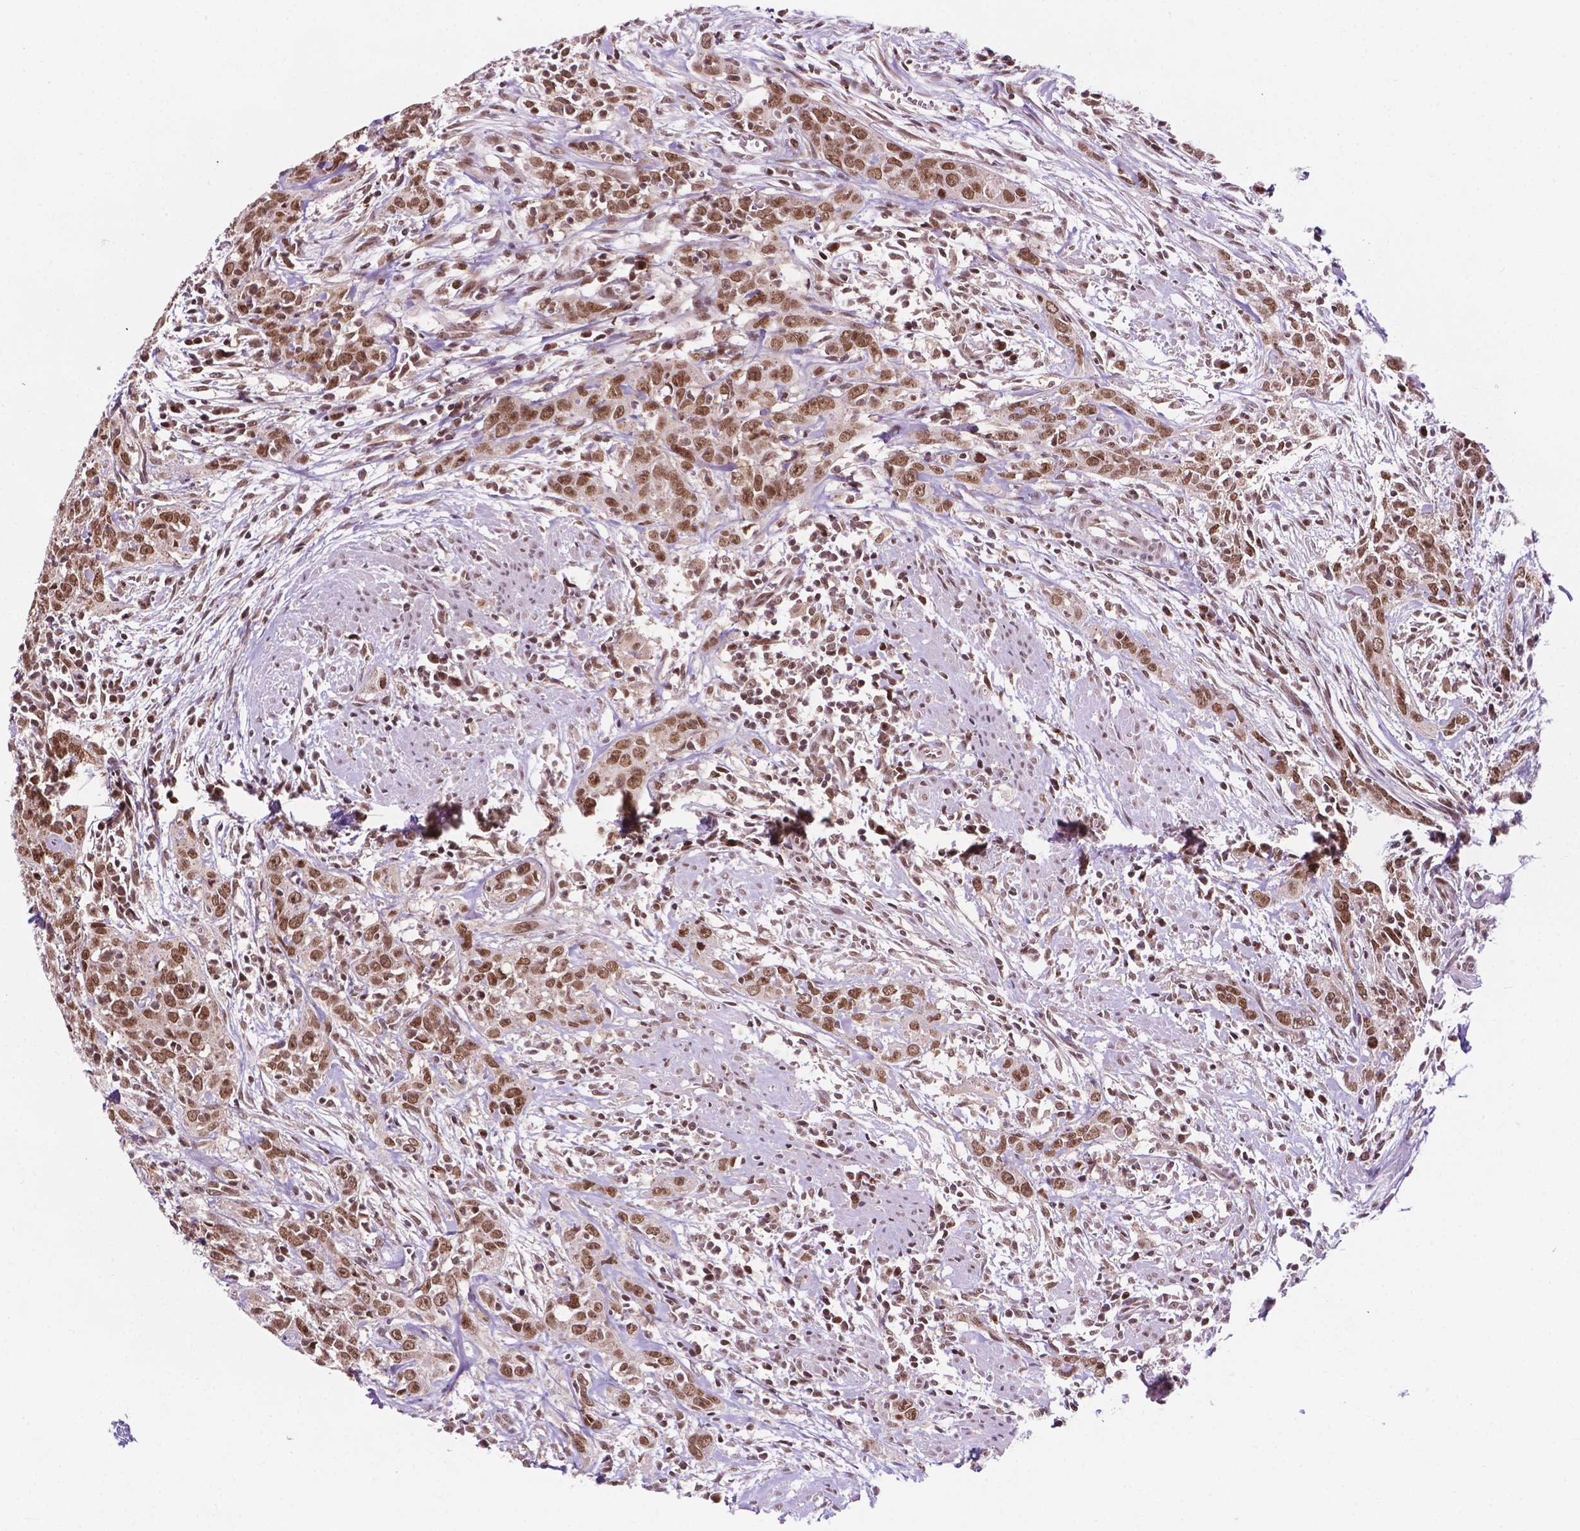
{"staining": {"intensity": "moderate", "quantity": ">75%", "location": "nuclear"}, "tissue": "urothelial cancer", "cell_type": "Tumor cells", "image_type": "cancer", "snomed": [{"axis": "morphology", "description": "Urothelial carcinoma, High grade"}, {"axis": "topography", "description": "Urinary bladder"}], "caption": "High-power microscopy captured an immunohistochemistry photomicrograph of urothelial cancer, revealing moderate nuclear expression in approximately >75% of tumor cells. (brown staining indicates protein expression, while blue staining denotes nuclei).", "gene": "PER2", "patient": {"sex": "male", "age": 83}}